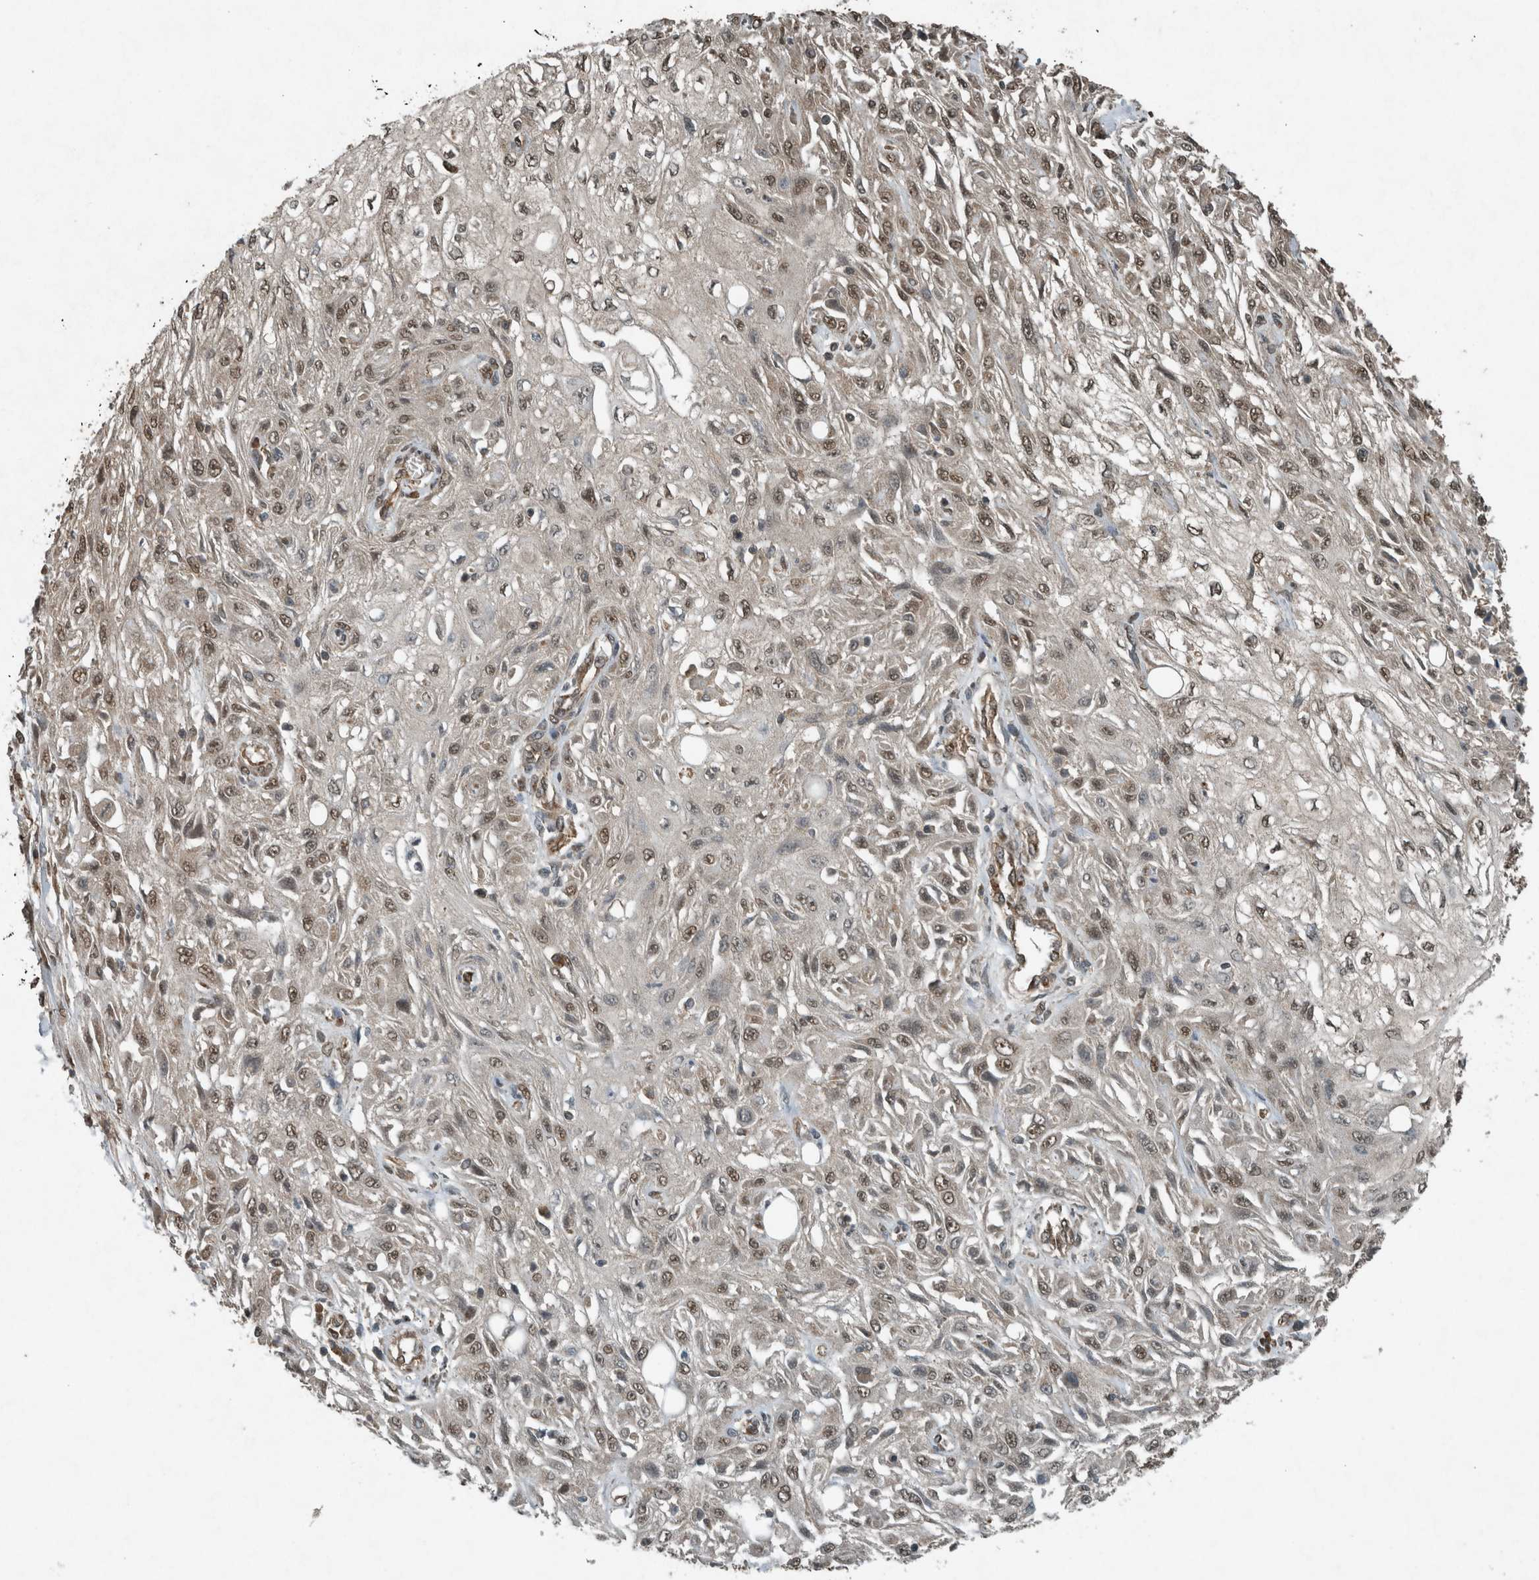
{"staining": {"intensity": "weak", "quantity": ">75%", "location": "nuclear"}, "tissue": "skin cancer", "cell_type": "Tumor cells", "image_type": "cancer", "snomed": [{"axis": "morphology", "description": "Squamous cell carcinoma, NOS"}, {"axis": "morphology", "description": "Squamous cell carcinoma, metastatic, NOS"}, {"axis": "topography", "description": "Skin"}, {"axis": "topography", "description": "Lymph node"}], "caption": "Immunohistochemistry (IHC) micrograph of human skin cancer (squamous cell carcinoma) stained for a protein (brown), which displays low levels of weak nuclear staining in approximately >75% of tumor cells.", "gene": "ARHGEF12", "patient": {"sex": "male", "age": 75}}